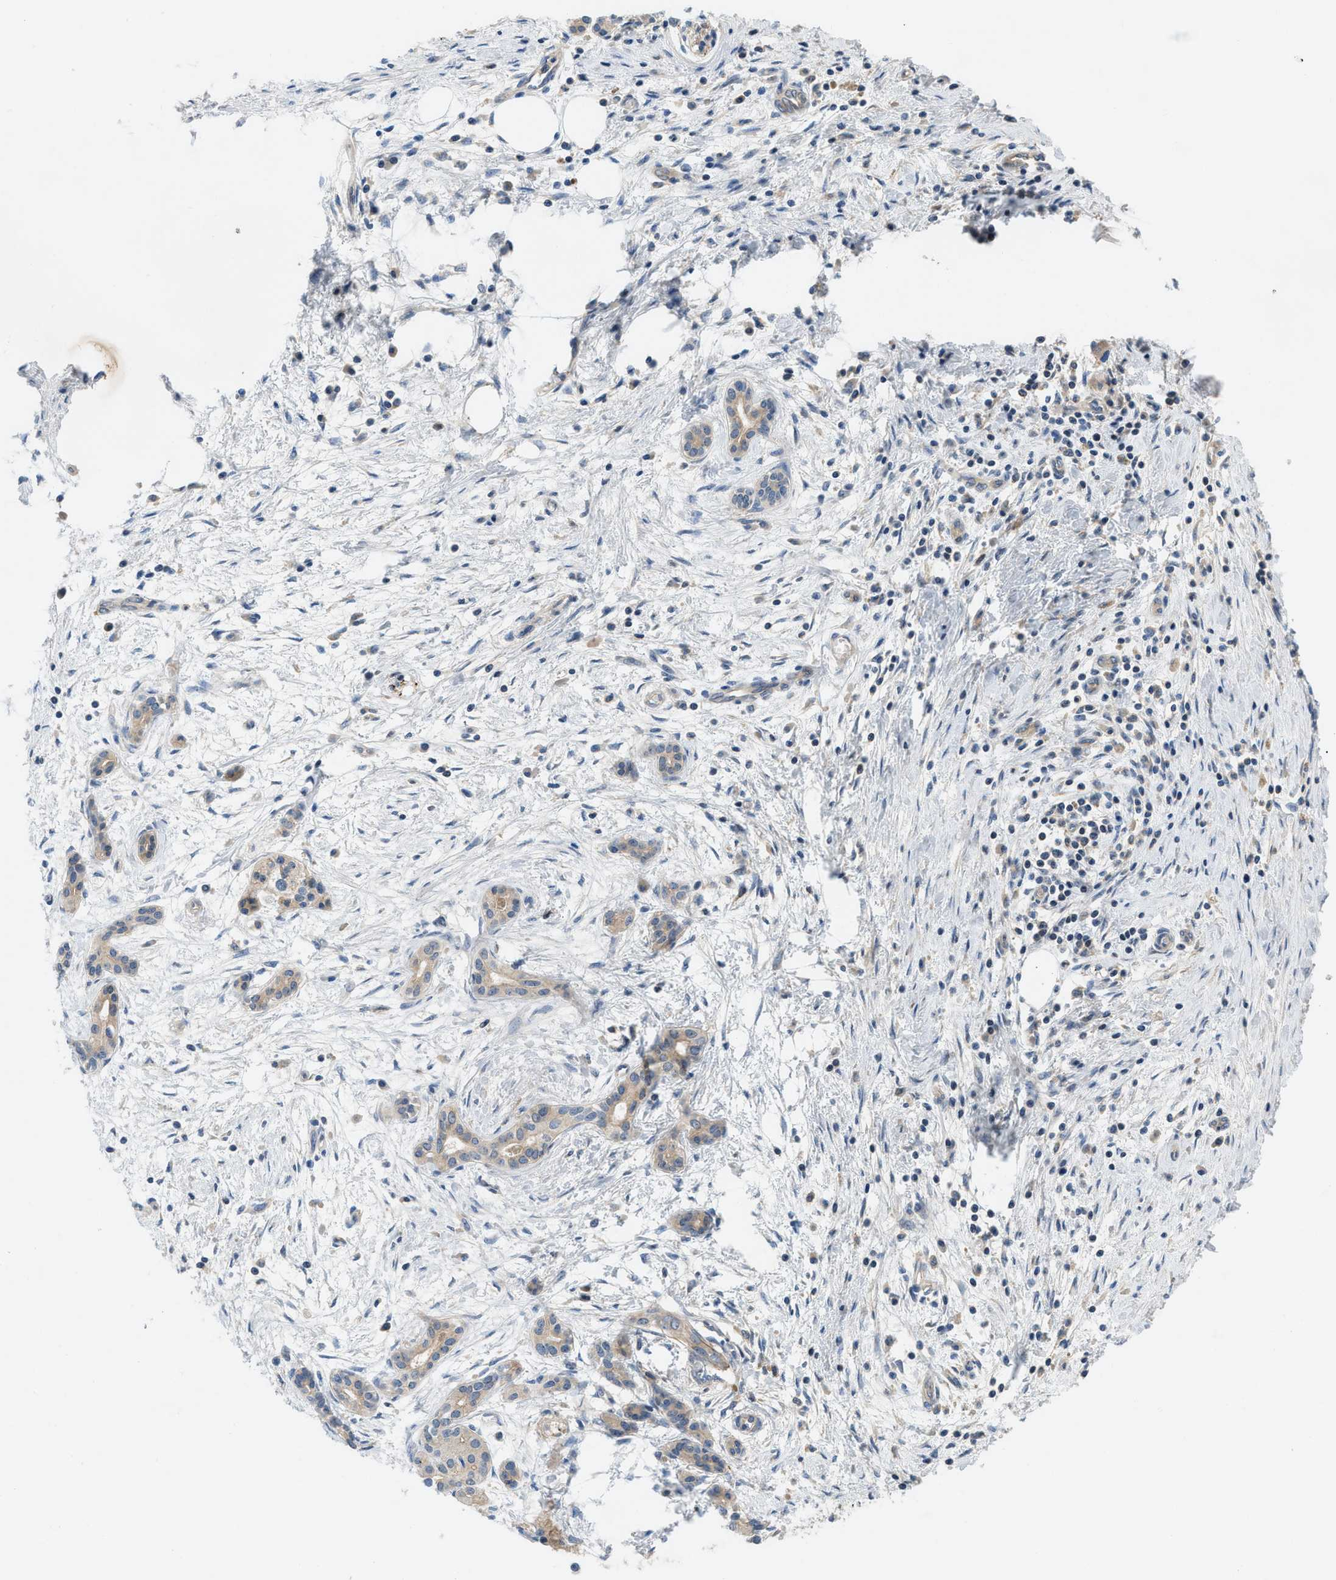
{"staining": {"intensity": "weak", "quantity": "<25%", "location": "cytoplasmic/membranous"}, "tissue": "pancreatic cancer", "cell_type": "Tumor cells", "image_type": "cancer", "snomed": [{"axis": "morphology", "description": "Adenocarcinoma, NOS"}, {"axis": "topography", "description": "Pancreas"}], "caption": "Pancreatic cancer was stained to show a protein in brown. There is no significant staining in tumor cells.", "gene": "GPR31", "patient": {"sex": "female", "age": 70}}